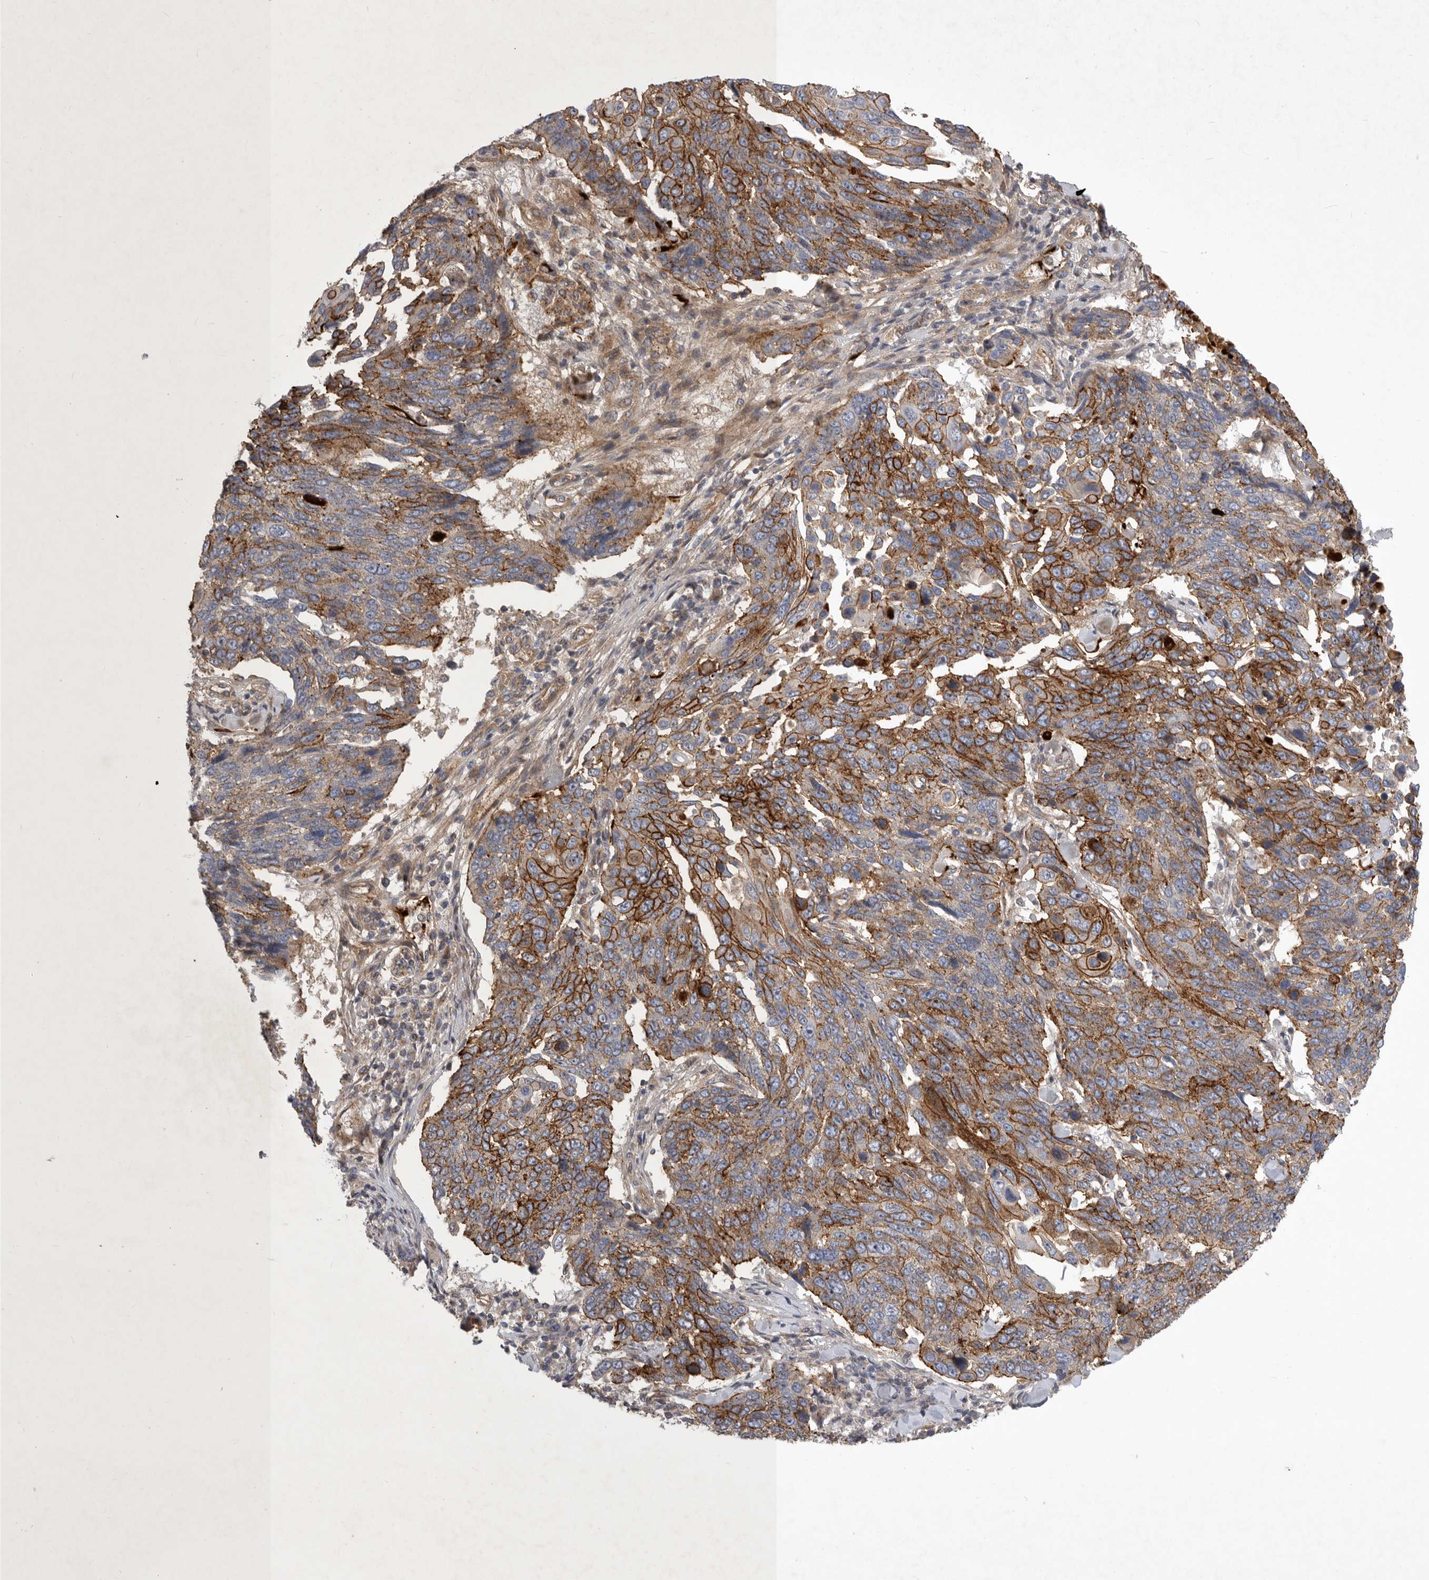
{"staining": {"intensity": "moderate", "quantity": "25%-75%", "location": "cytoplasmic/membranous"}, "tissue": "lung cancer", "cell_type": "Tumor cells", "image_type": "cancer", "snomed": [{"axis": "morphology", "description": "Squamous cell carcinoma, NOS"}, {"axis": "topography", "description": "Lung"}], "caption": "Protein staining shows moderate cytoplasmic/membranous expression in approximately 25%-75% of tumor cells in lung cancer (squamous cell carcinoma).", "gene": "MLPH", "patient": {"sex": "male", "age": 66}}